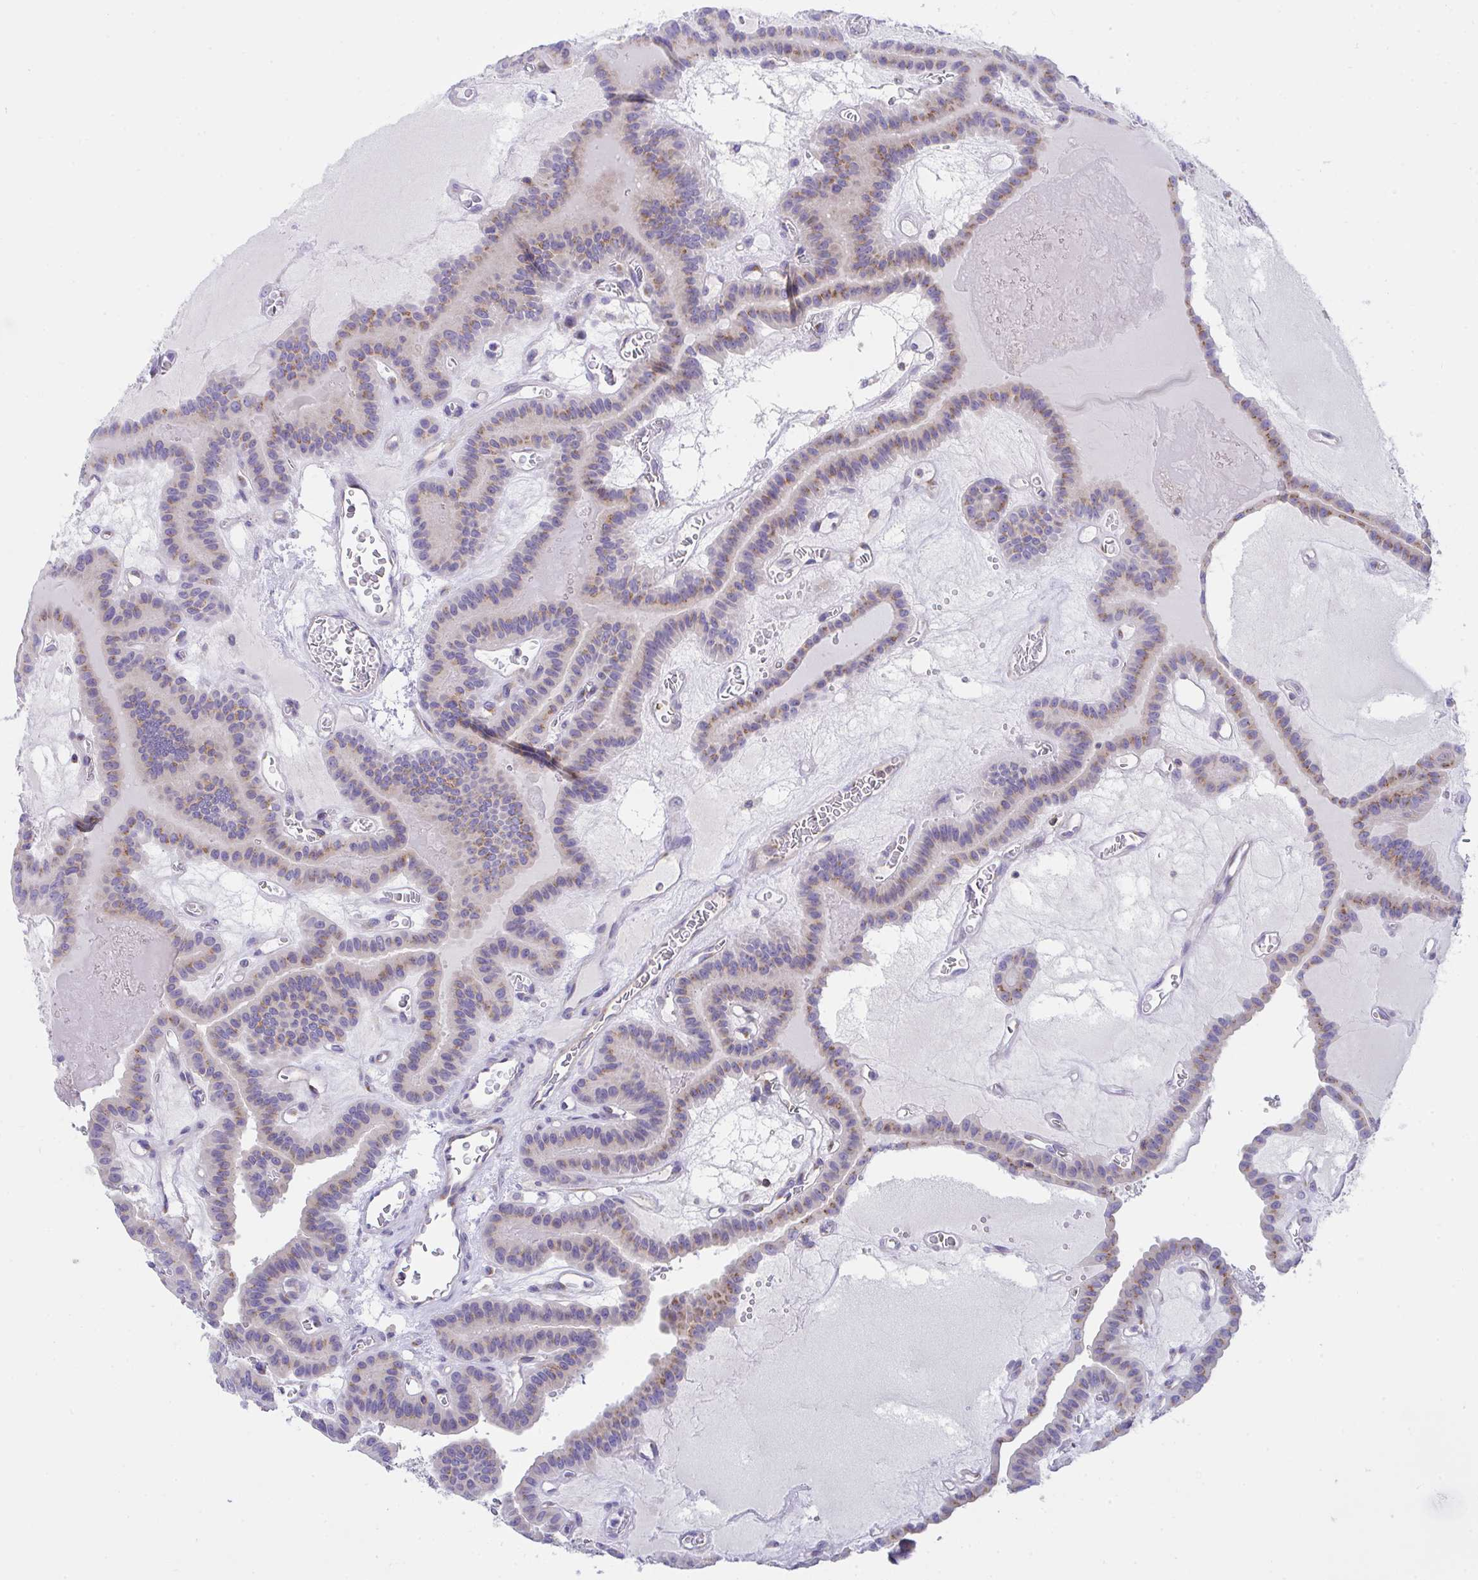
{"staining": {"intensity": "moderate", "quantity": "25%-75%", "location": "cytoplasmic/membranous"}, "tissue": "thyroid cancer", "cell_type": "Tumor cells", "image_type": "cancer", "snomed": [{"axis": "morphology", "description": "Papillary adenocarcinoma, NOS"}, {"axis": "topography", "description": "Thyroid gland"}], "caption": "Thyroid cancer stained with a protein marker reveals moderate staining in tumor cells.", "gene": "MIA3", "patient": {"sex": "male", "age": 87}}